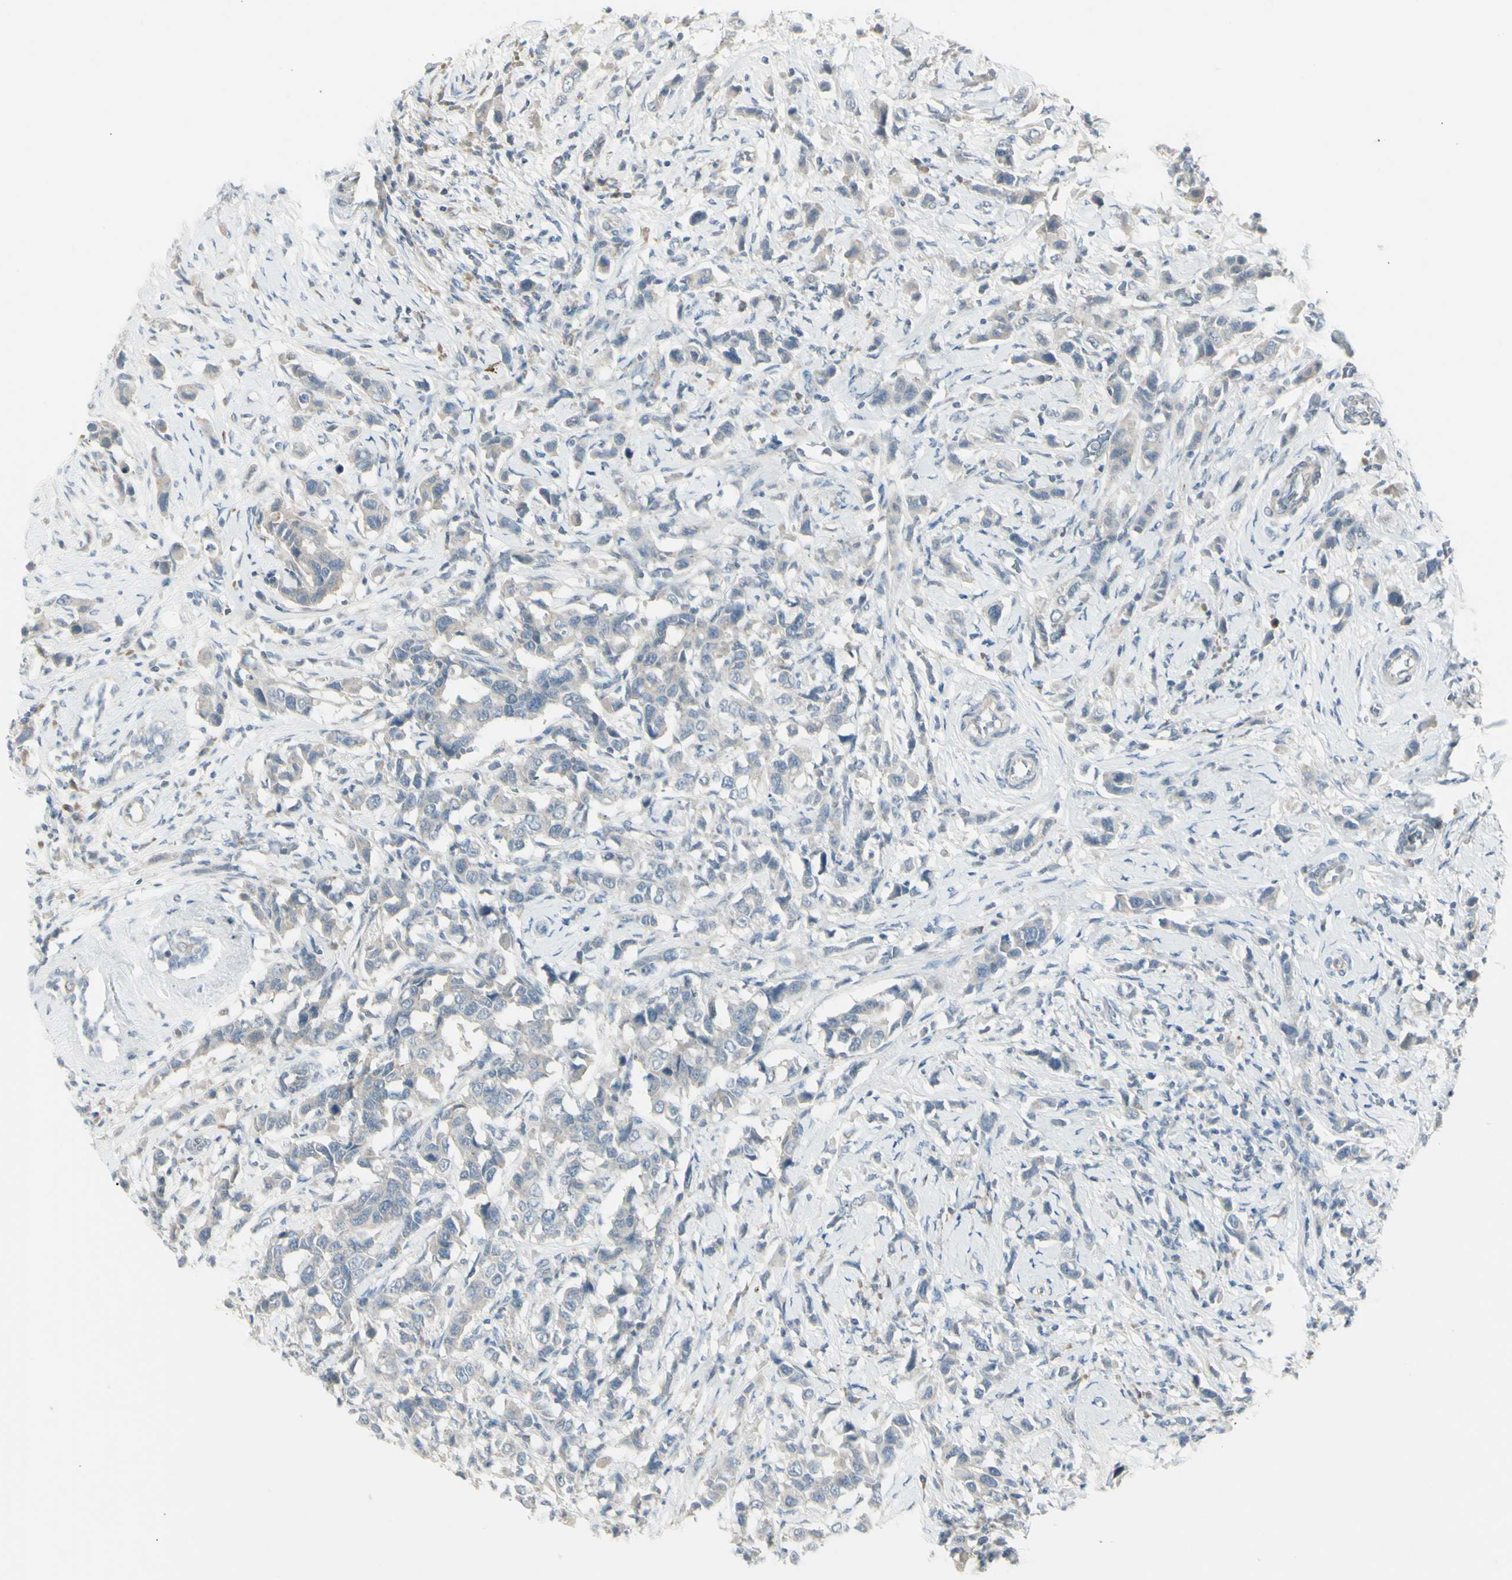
{"staining": {"intensity": "weak", "quantity": ">75%", "location": "cytoplasmic/membranous"}, "tissue": "breast cancer", "cell_type": "Tumor cells", "image_type": "cancer", "snomed": [{"axis": "morphology", "description": "Normal tissue, NOS"}, {"axis": "morphology", "description": "Duct carcinoma"}, {"axis": "topography", "description": "Breast"}], "caption": "A photomicrograph of invasive ductal carcinoma (breast) stained for a protein exhibits weak cytoplasmic/membranous brown staining in tumor cells.", "gene": "SH3GL2", "patient": {"sex": "female", "age": 50}}